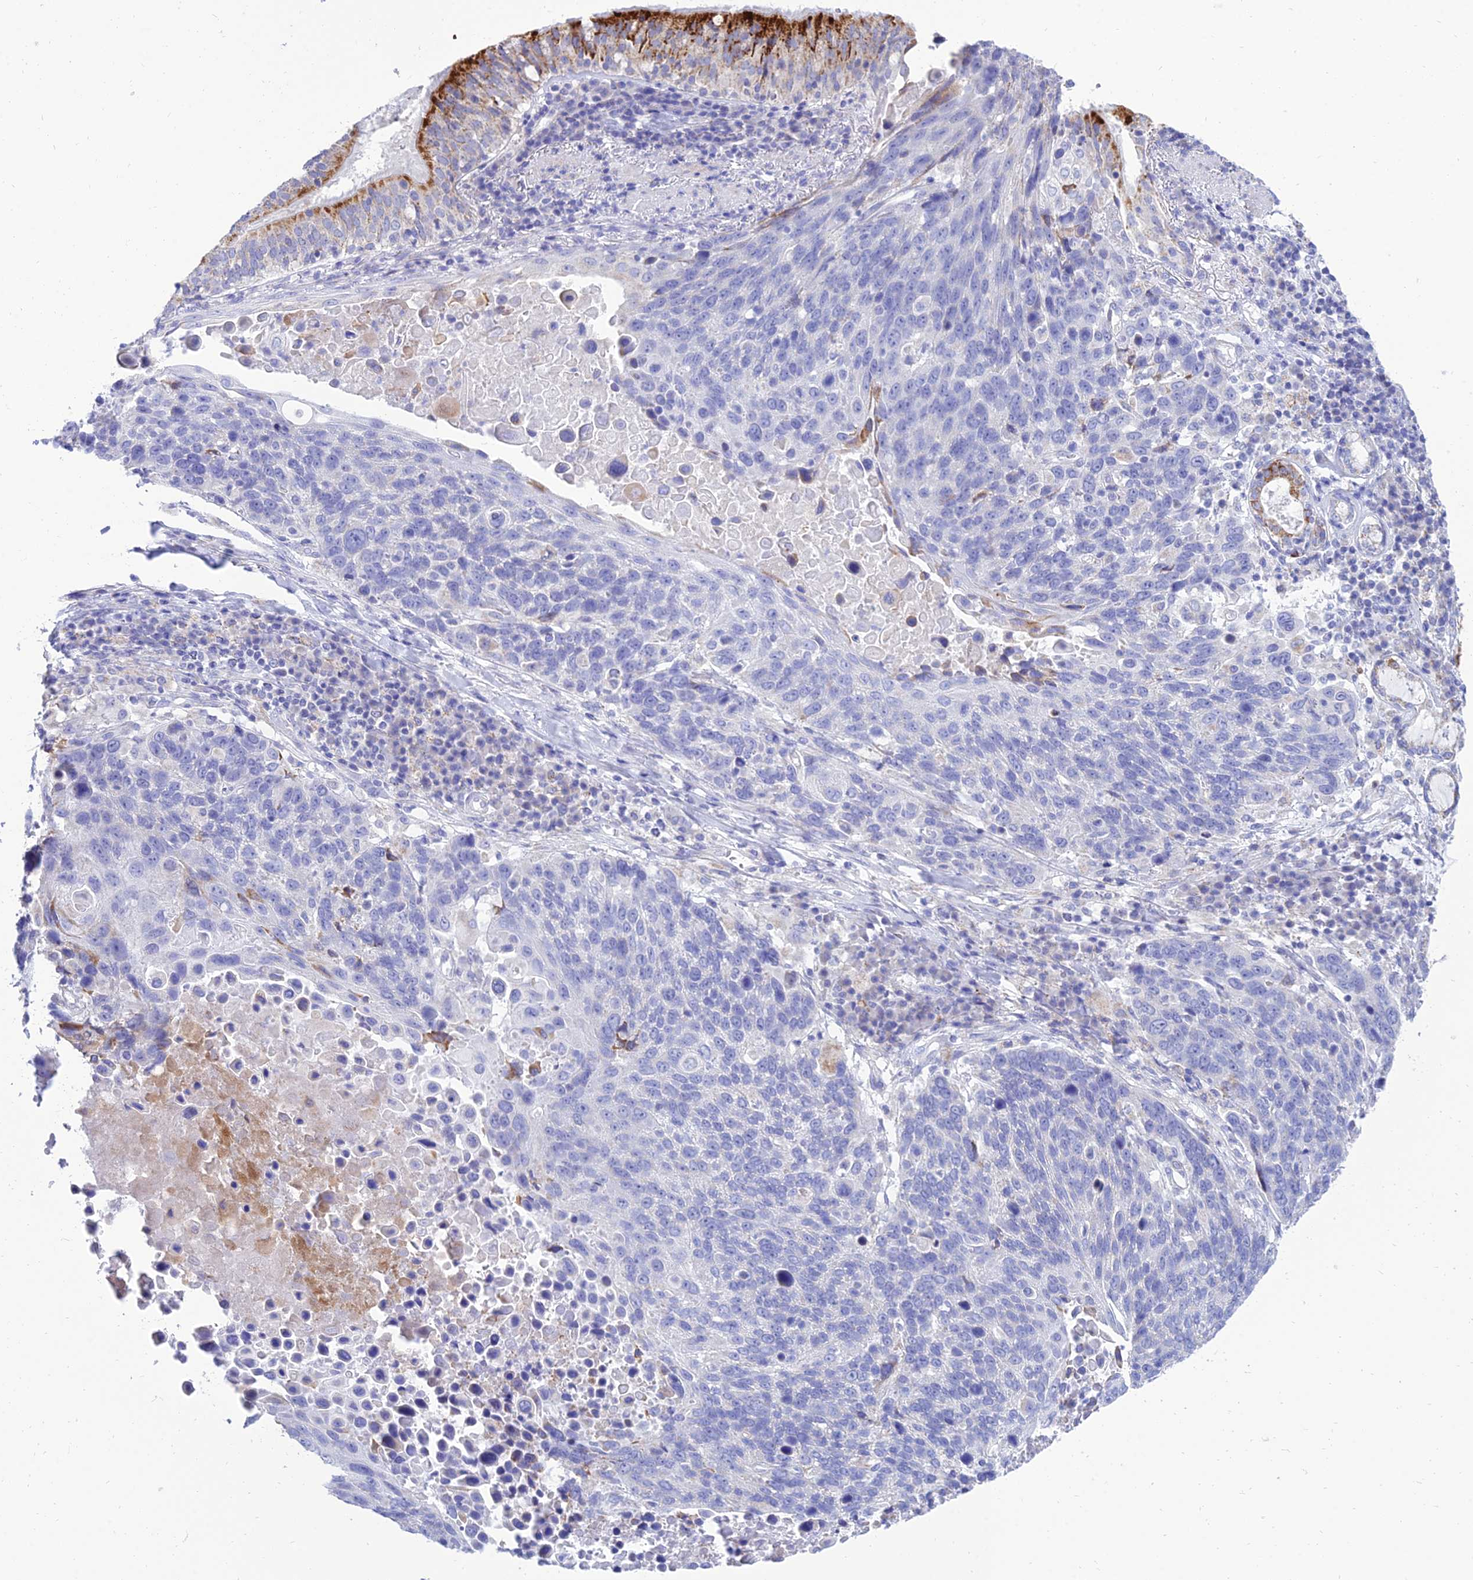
{"staining": {"intensity": "negative", "quantity": "none", "location": "none"}, "tissue": "lung cancer", "cell_type": "Tumor cells", "image_type": "cancer", "snomed": [{"axis": "morphology", "description": "Squamous cell carcinoma, NOS"}, {"axis": "topography", "description": "Lung"}], "caption": "Lung cancer stained for a protein using IHC exhibits no staining tumor cells.", "gene": "PKN3", "patient": {"sex": "male", "age": 66}}